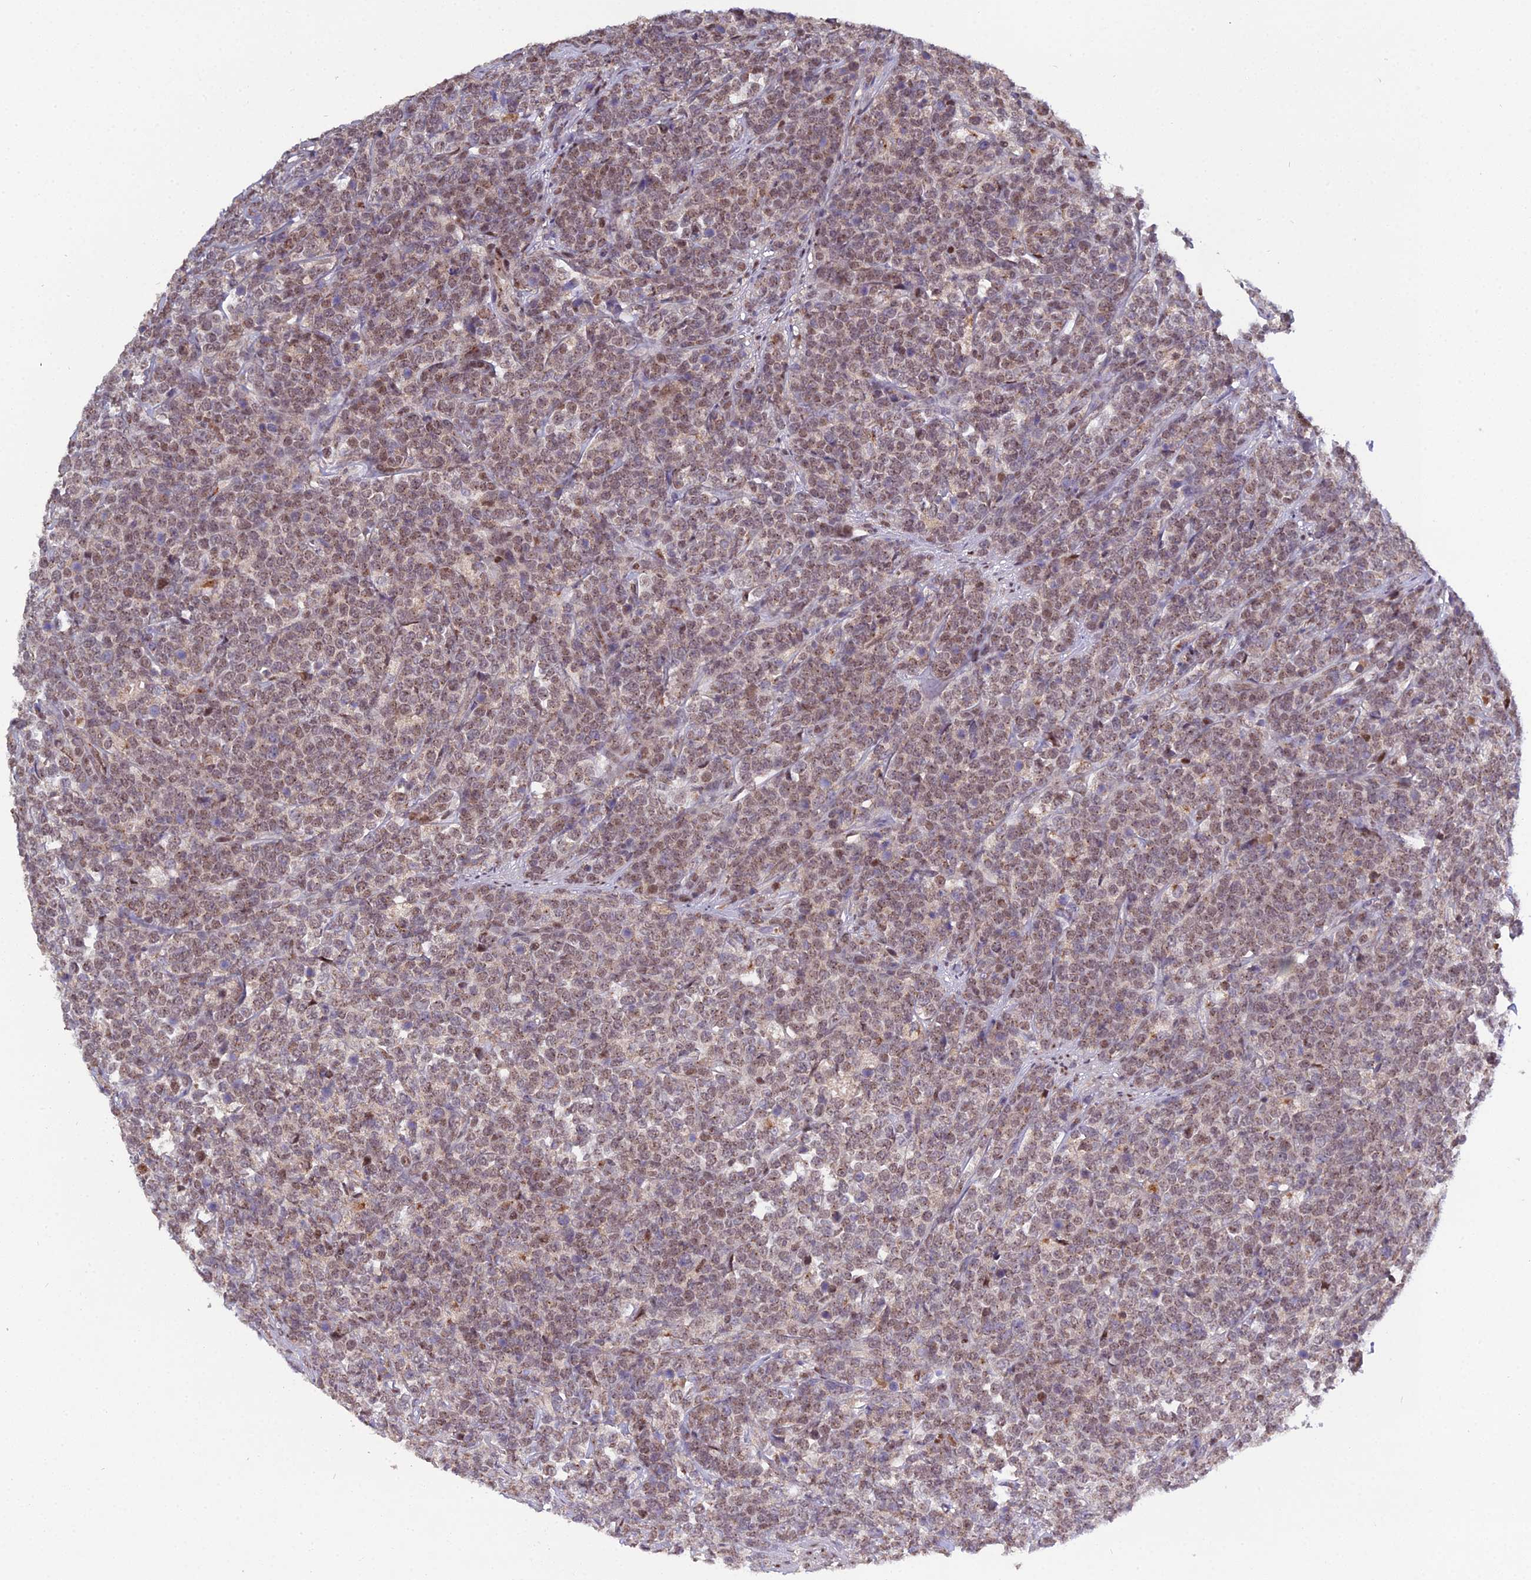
{"staining": {"intensity": "moderate", "quantity": "25%-75%", "location": "nuclear"}, "tissue": "lymphoma", "cell_type": "Tumor cells", "image_type": "cancer", "snomed": [{"axis": "morphology", "description": "Malignant lymphoma, non-Hodgkin's type, High grade"}, {"axis": "topography", "description": "Small intestine"}], "caption": "Immunohistochemical staining of human lymphoma demonstrates moderate nuclear protein staining in approximately 25%-75% of tumor cells.", "gene": "ARL2", "patient": {"sex": "male", "age": 8}}